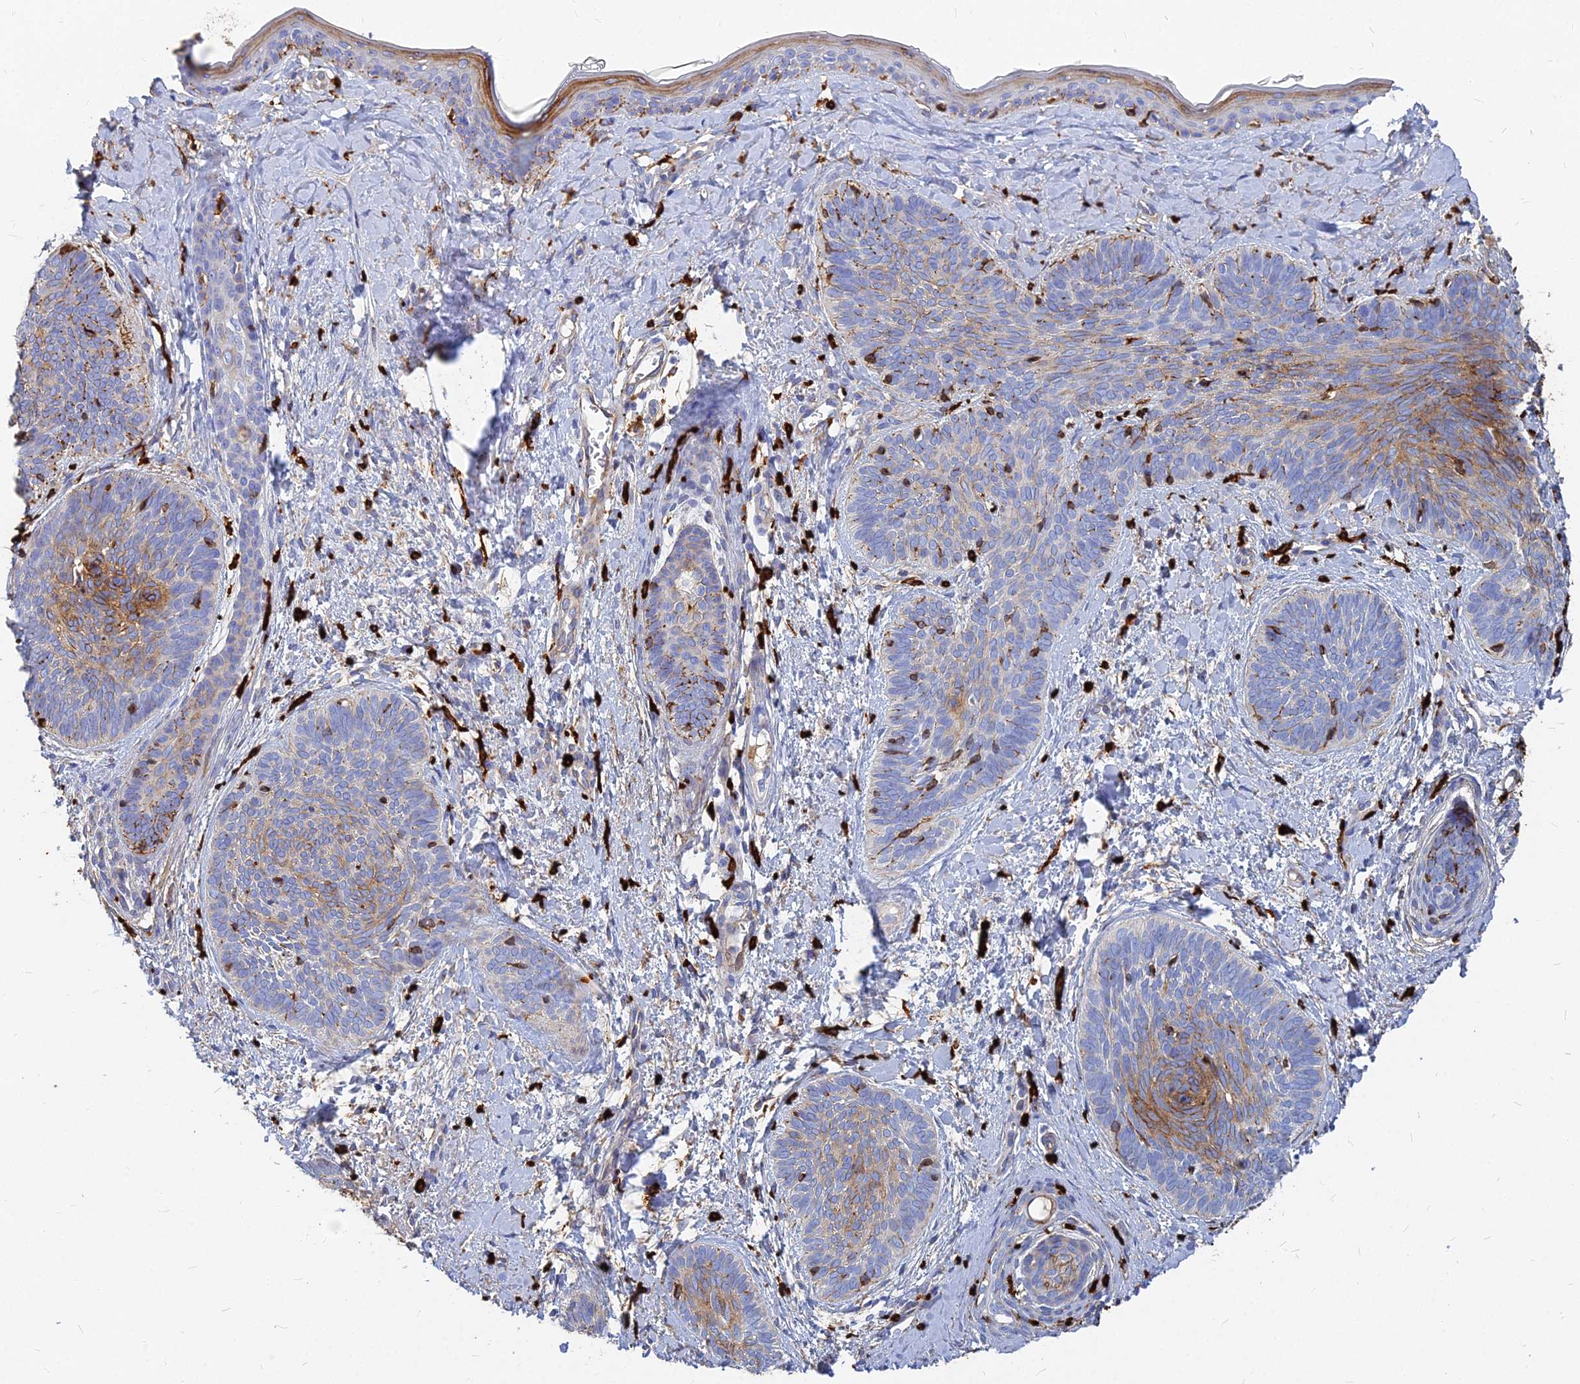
{"staining": {"intensity": "moderate", "quantity": "<25%", "location": "cytoplasmic/membranous"}, "tissue": "skin cancer", "cell_type": "Tumor cells", "image_type": "cancer", "snomed": [{"axis": "morphology", "description": "Basal cell carcinoma"}, {"axis": "topography", "description": "Skin"}], "caption": "A brown stain labels moderate cytoplasmic/membranous positivity of a protein in human basal cell carcinoma (skin) tumor cells. The staining was performed using DAB, with brown indicating positive protein expression. Nuclei are stained blue with hematoxylin.", "gene": "VAT1", "patient": {"sex": "female", "age": 81}}